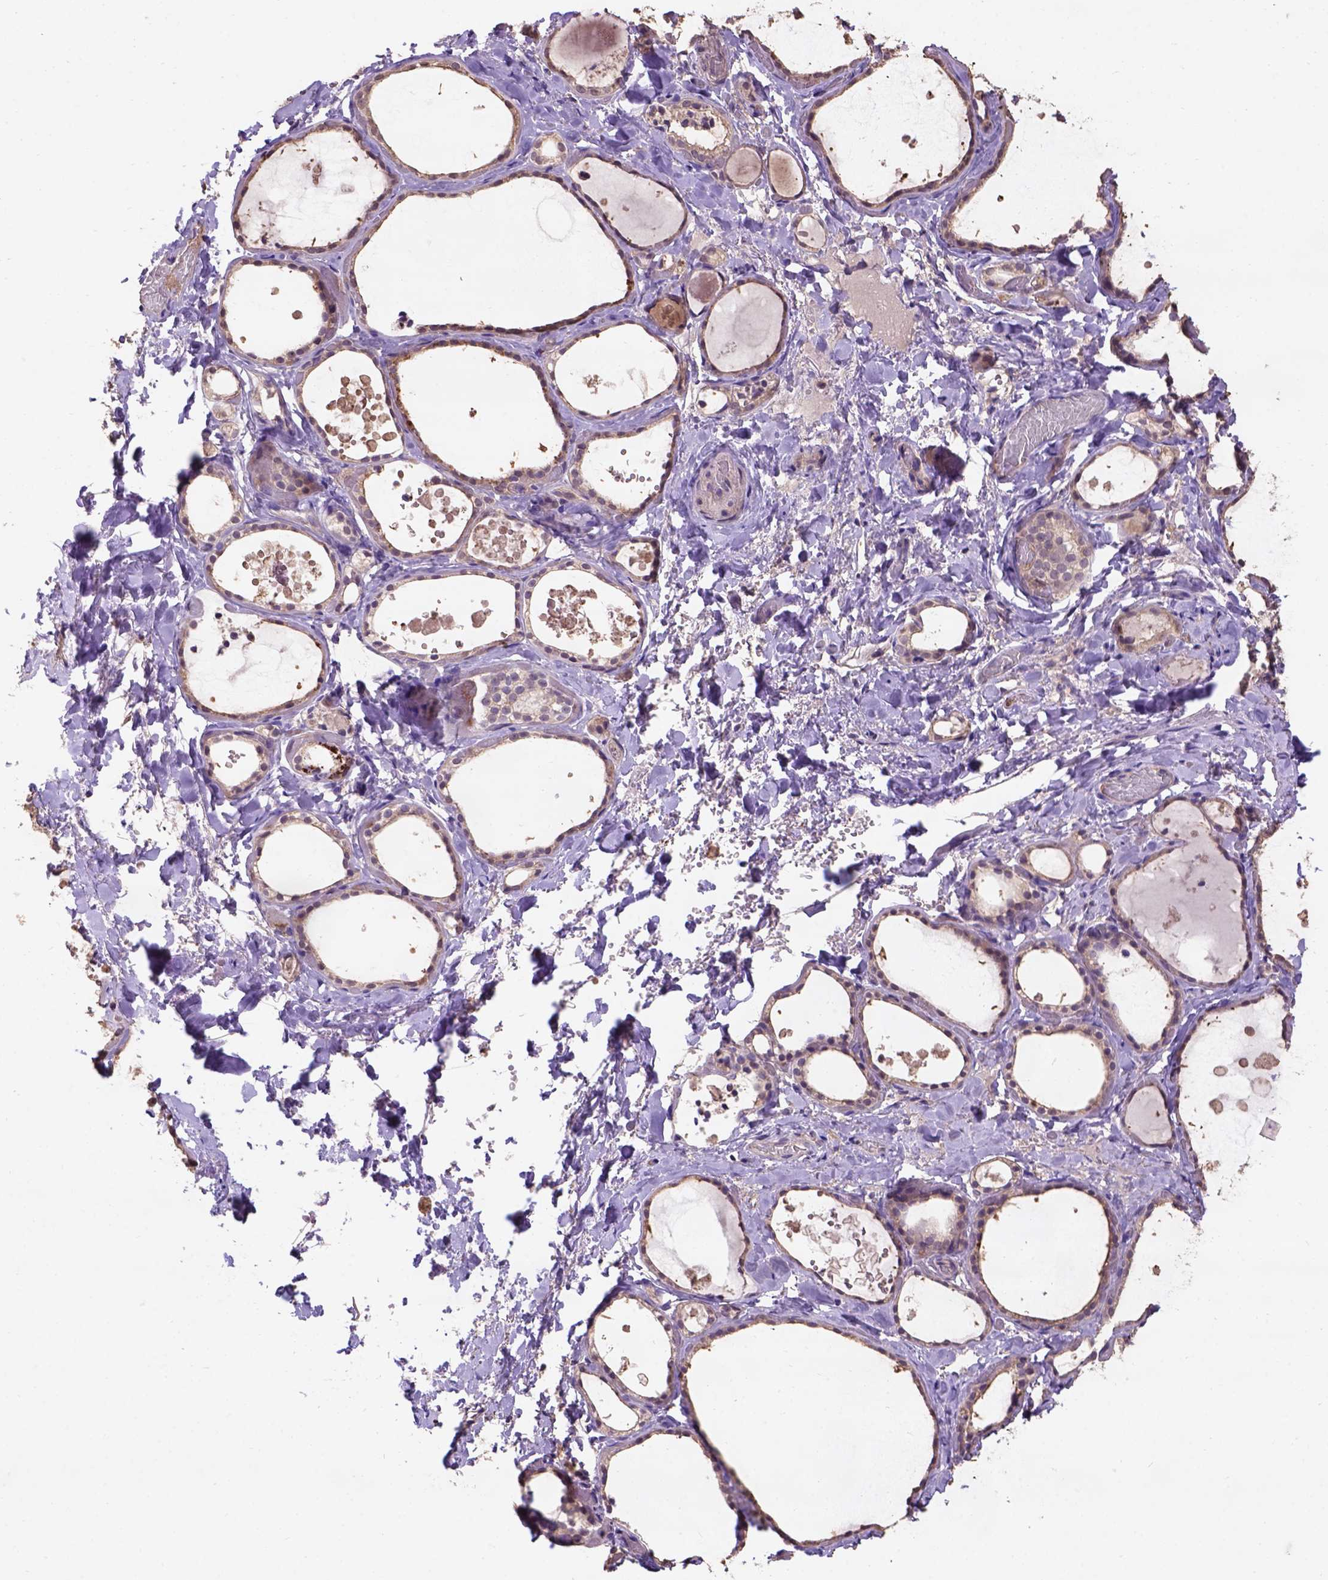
{"staining": {"intensity": "moderate", "quantity": "<25%", "location": "cytoplasmic/membranous"}, "tissue": "thyroid gland", "cell_type": "Glandular cells", "image_type": "normal", "snomed": [{"axis": "morphology", "description": "Normal tissue, NOS"}, {"axis": "topography", "description": "Thyroid gland"}], "caption": "Immunohistochemistry (DAB (3,3'-diaminobenzidine)) staining of benign human thyroid gland displays moderate cytoplasmic/membranous protein staining in approximately <25% of glandular cells. The staining was performed using DAB (3,3'-diaminobenzidine), with brown indicating positive protein expression. Nuclei are stained blue with hematoxylin.", "gene": "KBTBD8", "patient": {"sex": "female", "age": 56}}